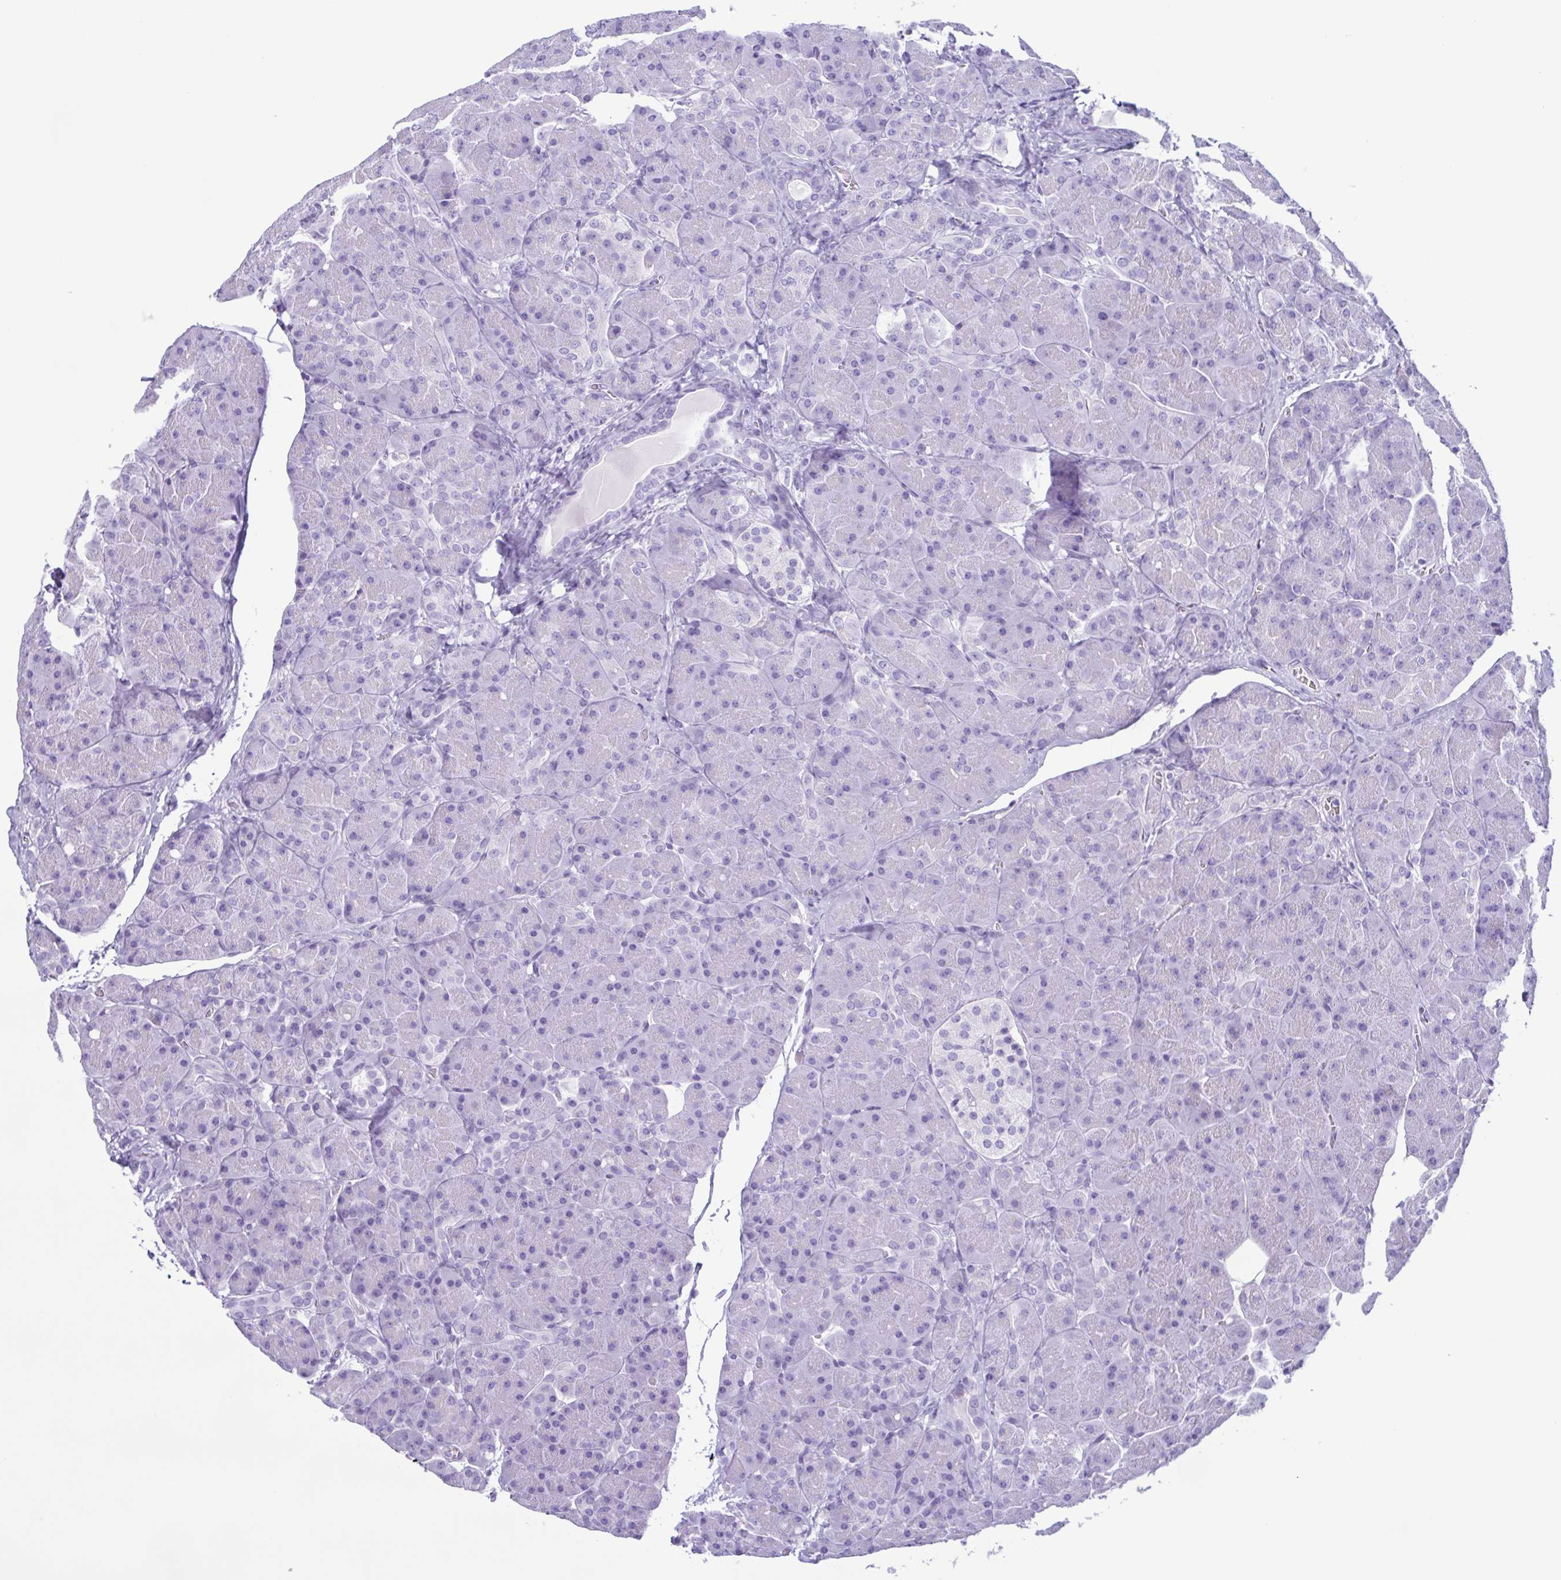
{"staining": {"intensity": "negative", "quantity": "none", "location": "none"}, "tissue": "pancreas", "cell_type": "Exocrine glandular cells", "image_type": "normal", "snomed": [{"axis": "morphology", "description": "Normal tissue, NOS"}, {"axis": "topography", "description": "Pancreas"}], "caption": "This micrograph is of normal pancreas stained with immunohistochemistry to label a protein in brown with the nuclei are counter-stained blue. There is no expression in exocrine glandular cells.", "gene": "LTF", "patient": {"sex": "male", "age": 55}}